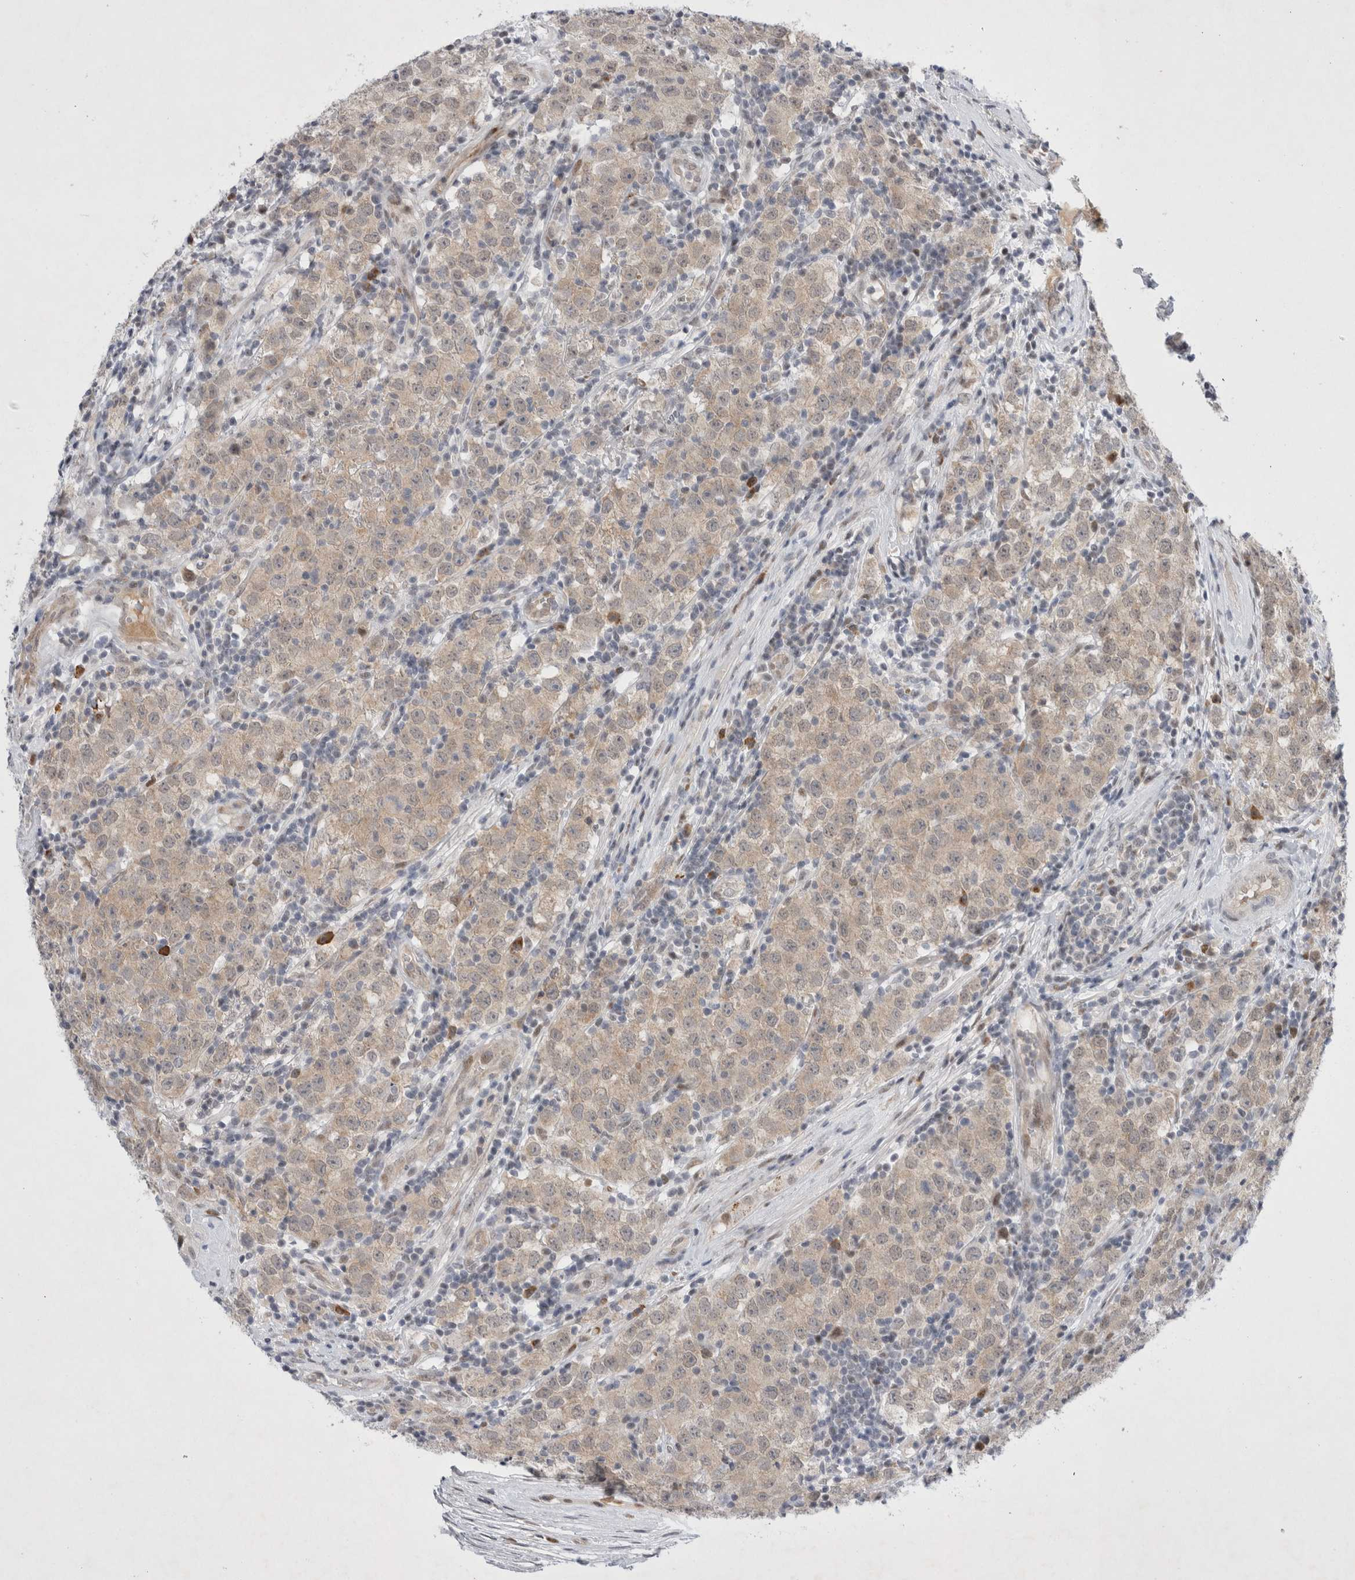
{"staining": {"intensity": "weak", "quantity": ">75%", "location": "cytoplasmic/membranous,nuclear"}, "tissue": "testis cancer", "cell_type": "Tumor cells", "image_type": "cancer", "snomed": [{"axis": "morphology", "description": "Seminoma, NOS"}, {"axis": "morphology", "description": "Carcinoma, Embryonal, NOS"}, {"axis": "topography", "description": "Testis"}], "caption": "About >75% of tumor cells in human testis cancer (embryonal carcinoma) exhibit weak cytoplasmic/membranous and nuclear protein staining as visualized by brown immunohistochemical staining.", "gene": "WIPF2", "patient": {"sex": "male", "age": 28}}